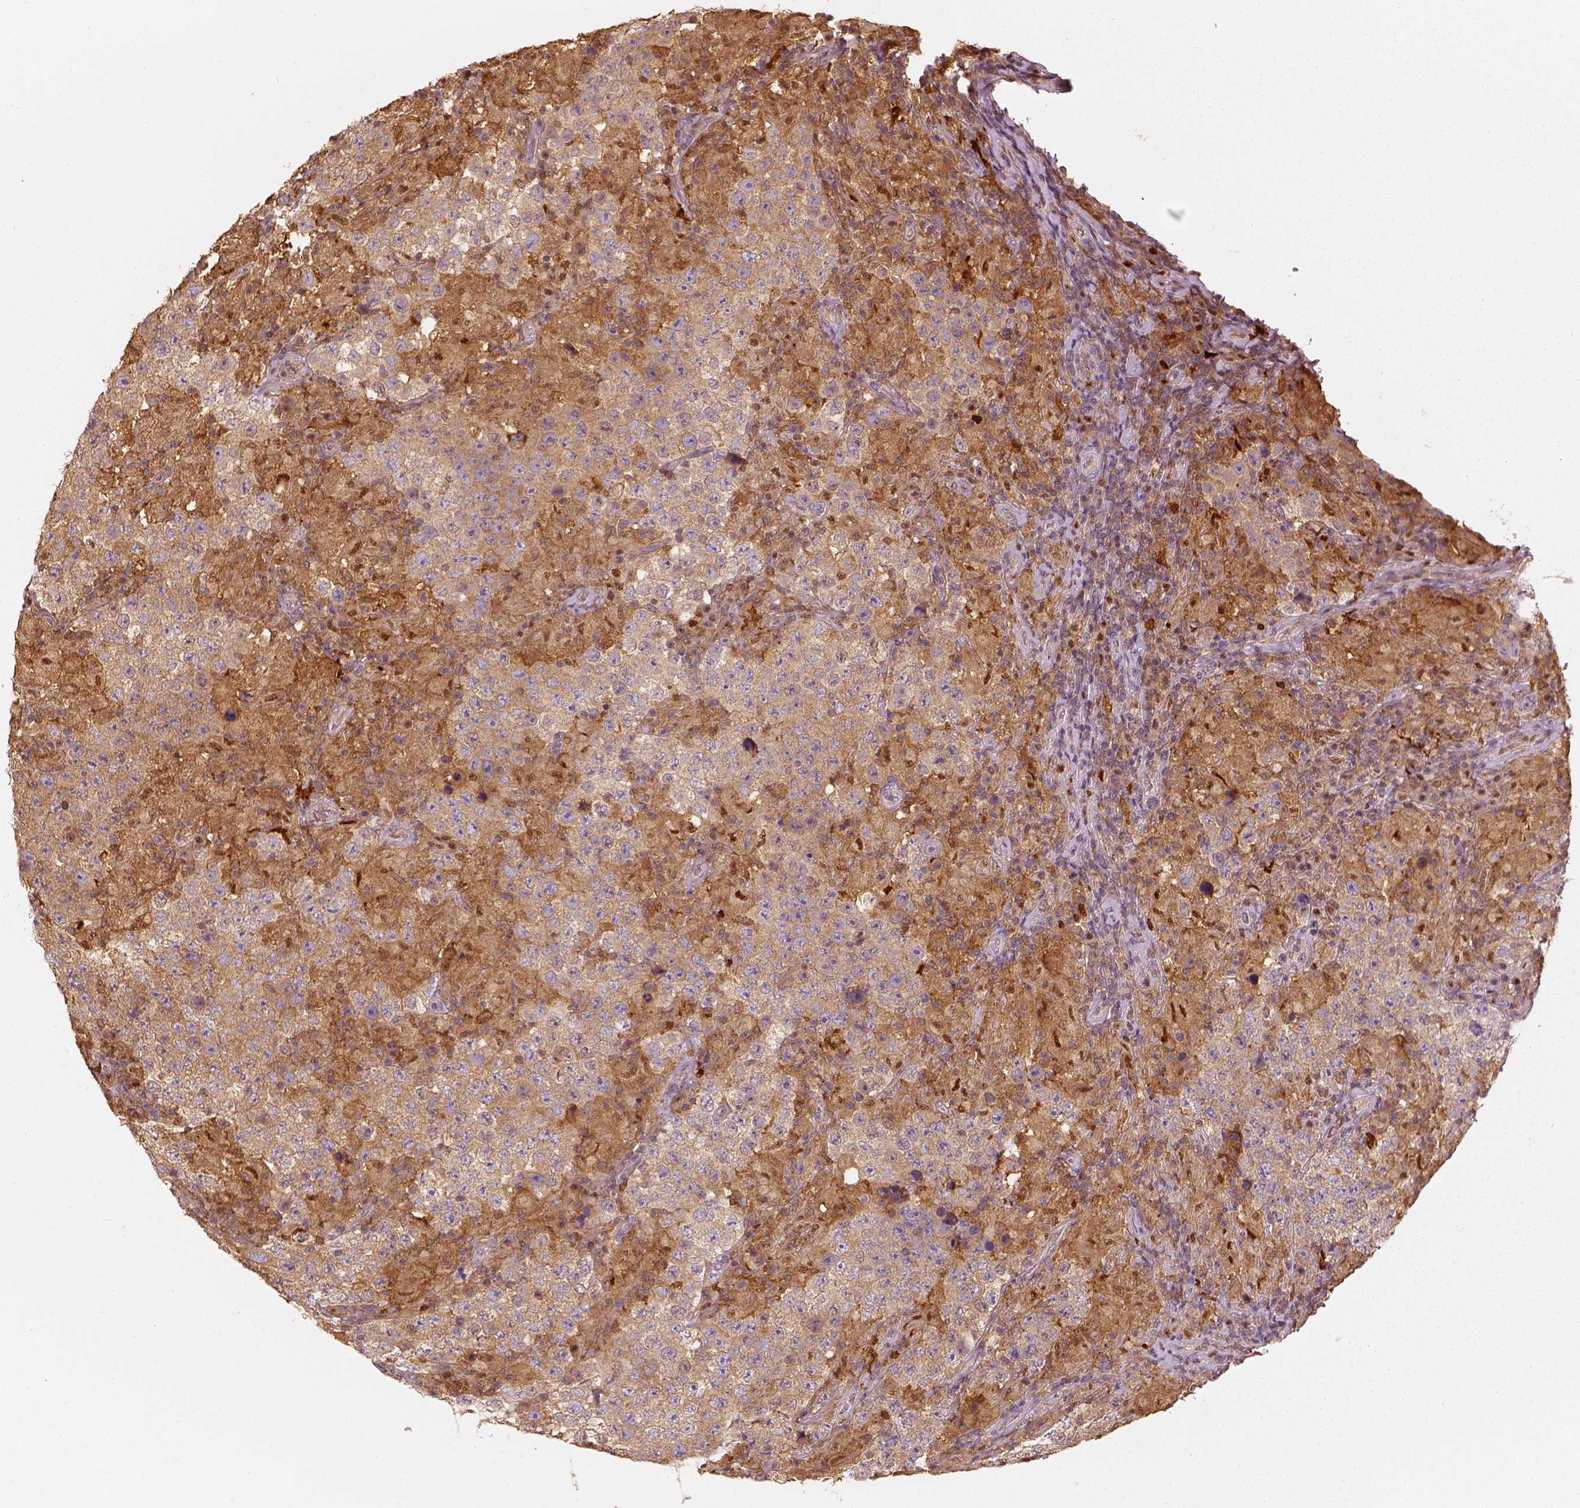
{"staining": {"intensity": "weak", "quantity": "25%-75%", "location": "cytoplasmic/membranous"}, "tissue": "testis cancer", "cell_type": "Tumor cells", "image_type": "cancer", "snomed": [{"axis": "morphology", "description": "Seminoma, NOS"}, {"axis": "morphology", "description": "Carcinoma, Embryonal, NOS"}, {"axis": "topography", "description": "Testis"}], "caption": "Immunohistochemistry image of neoplastic tissue: testis embryonal carcinoma stained using IHC shows low levels of weak protein expression localized specifically in the cytoplasmic/membranous of tumor cells, appearing as a cytoplasmic/membranous brown color.", "gene": "SQSTM1", "patient": {"sex": "male", "age": 41}}